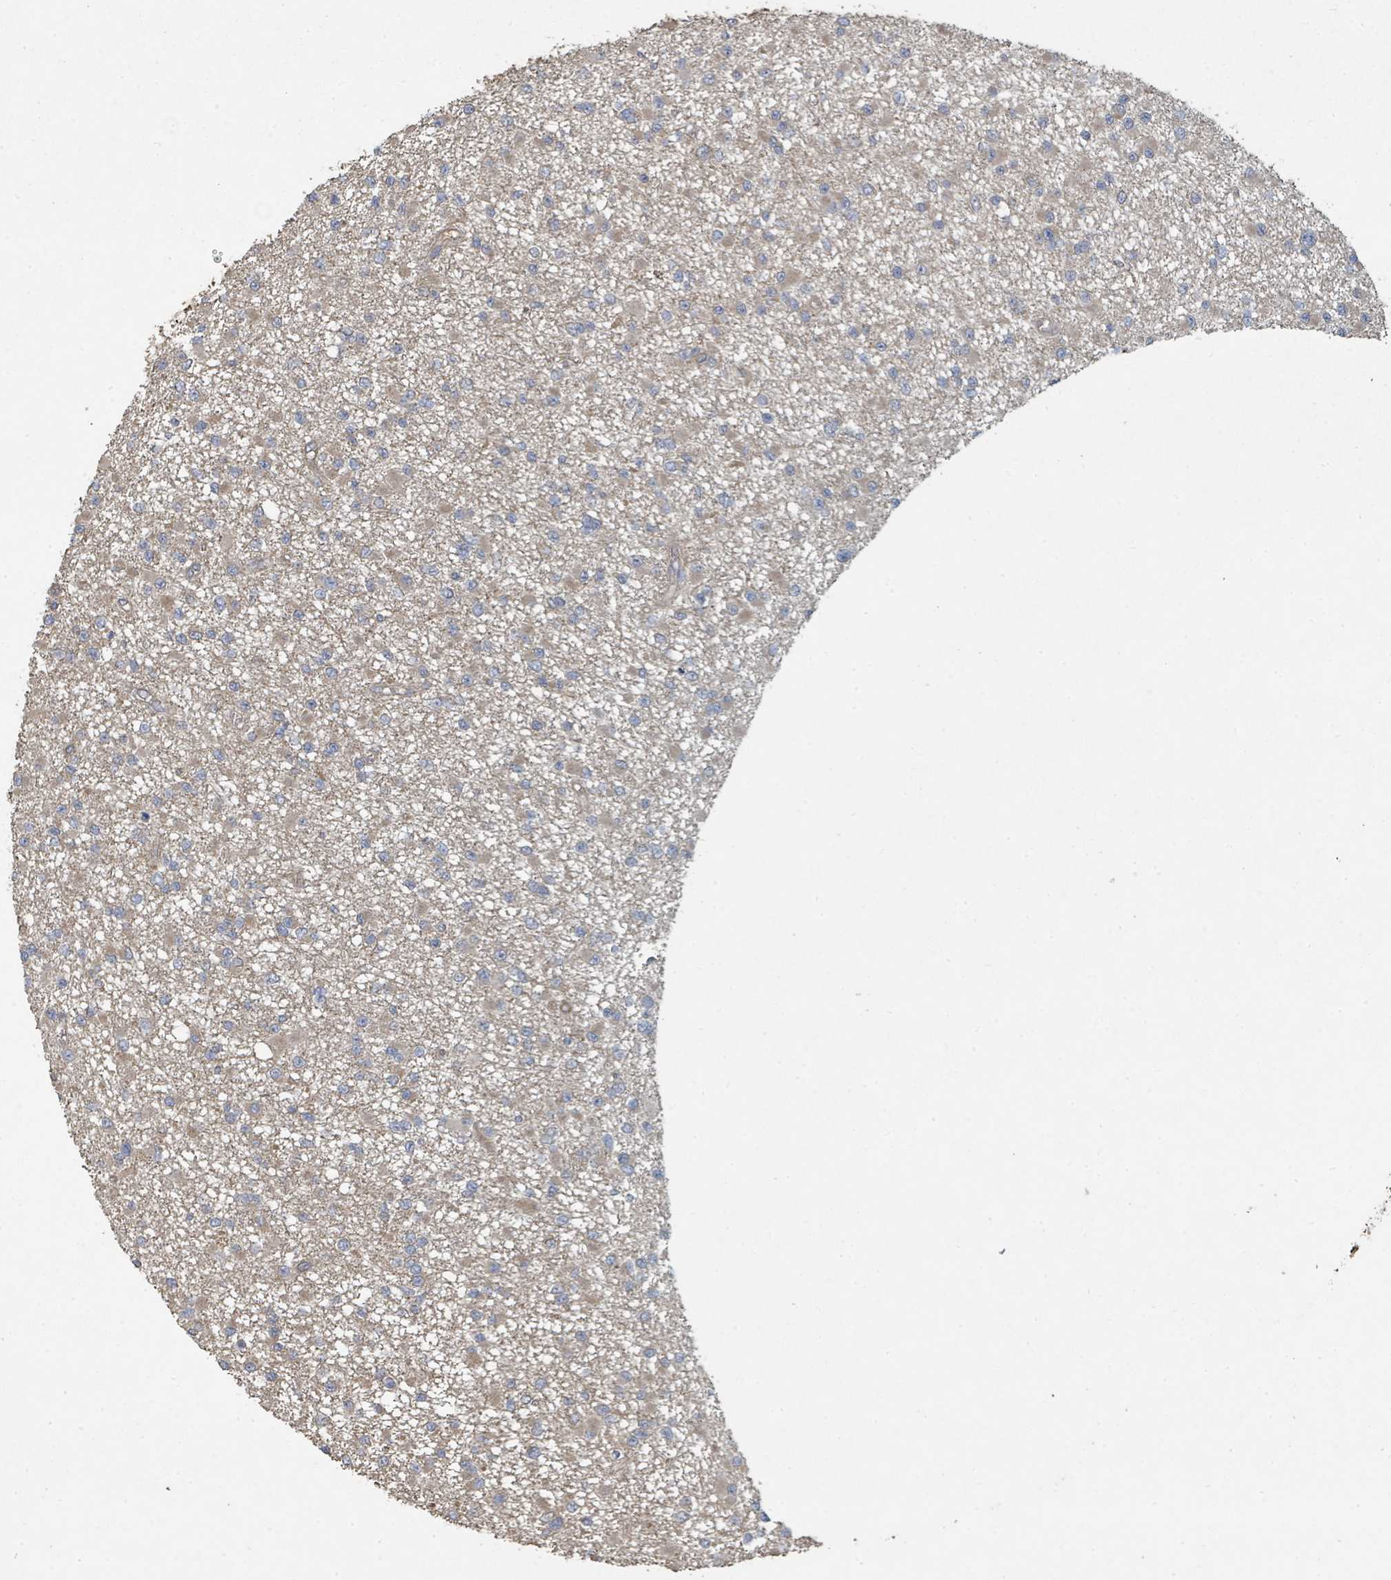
{"staining": {"intensity": "weak", "quantity": "25%-75%", "location": "cytoplasmic/membranous"}, "tissue": "glioma", "cell_type": "Tumor cells", "image_type": "cancer", "snomed": [{"axis": "morphology", "description": "Glioma, malignant, Low grade"}, {"axis": "topography", "description": "Brain"}], "caption": "Protein expression analysis of human low-grade glioma (malignant) reveals weak cytoplasmic/membranous expression in about 25%-75% of tumor cells.", "gene": "WDFY1", "patient": {"sex": "female", "age": 22}}